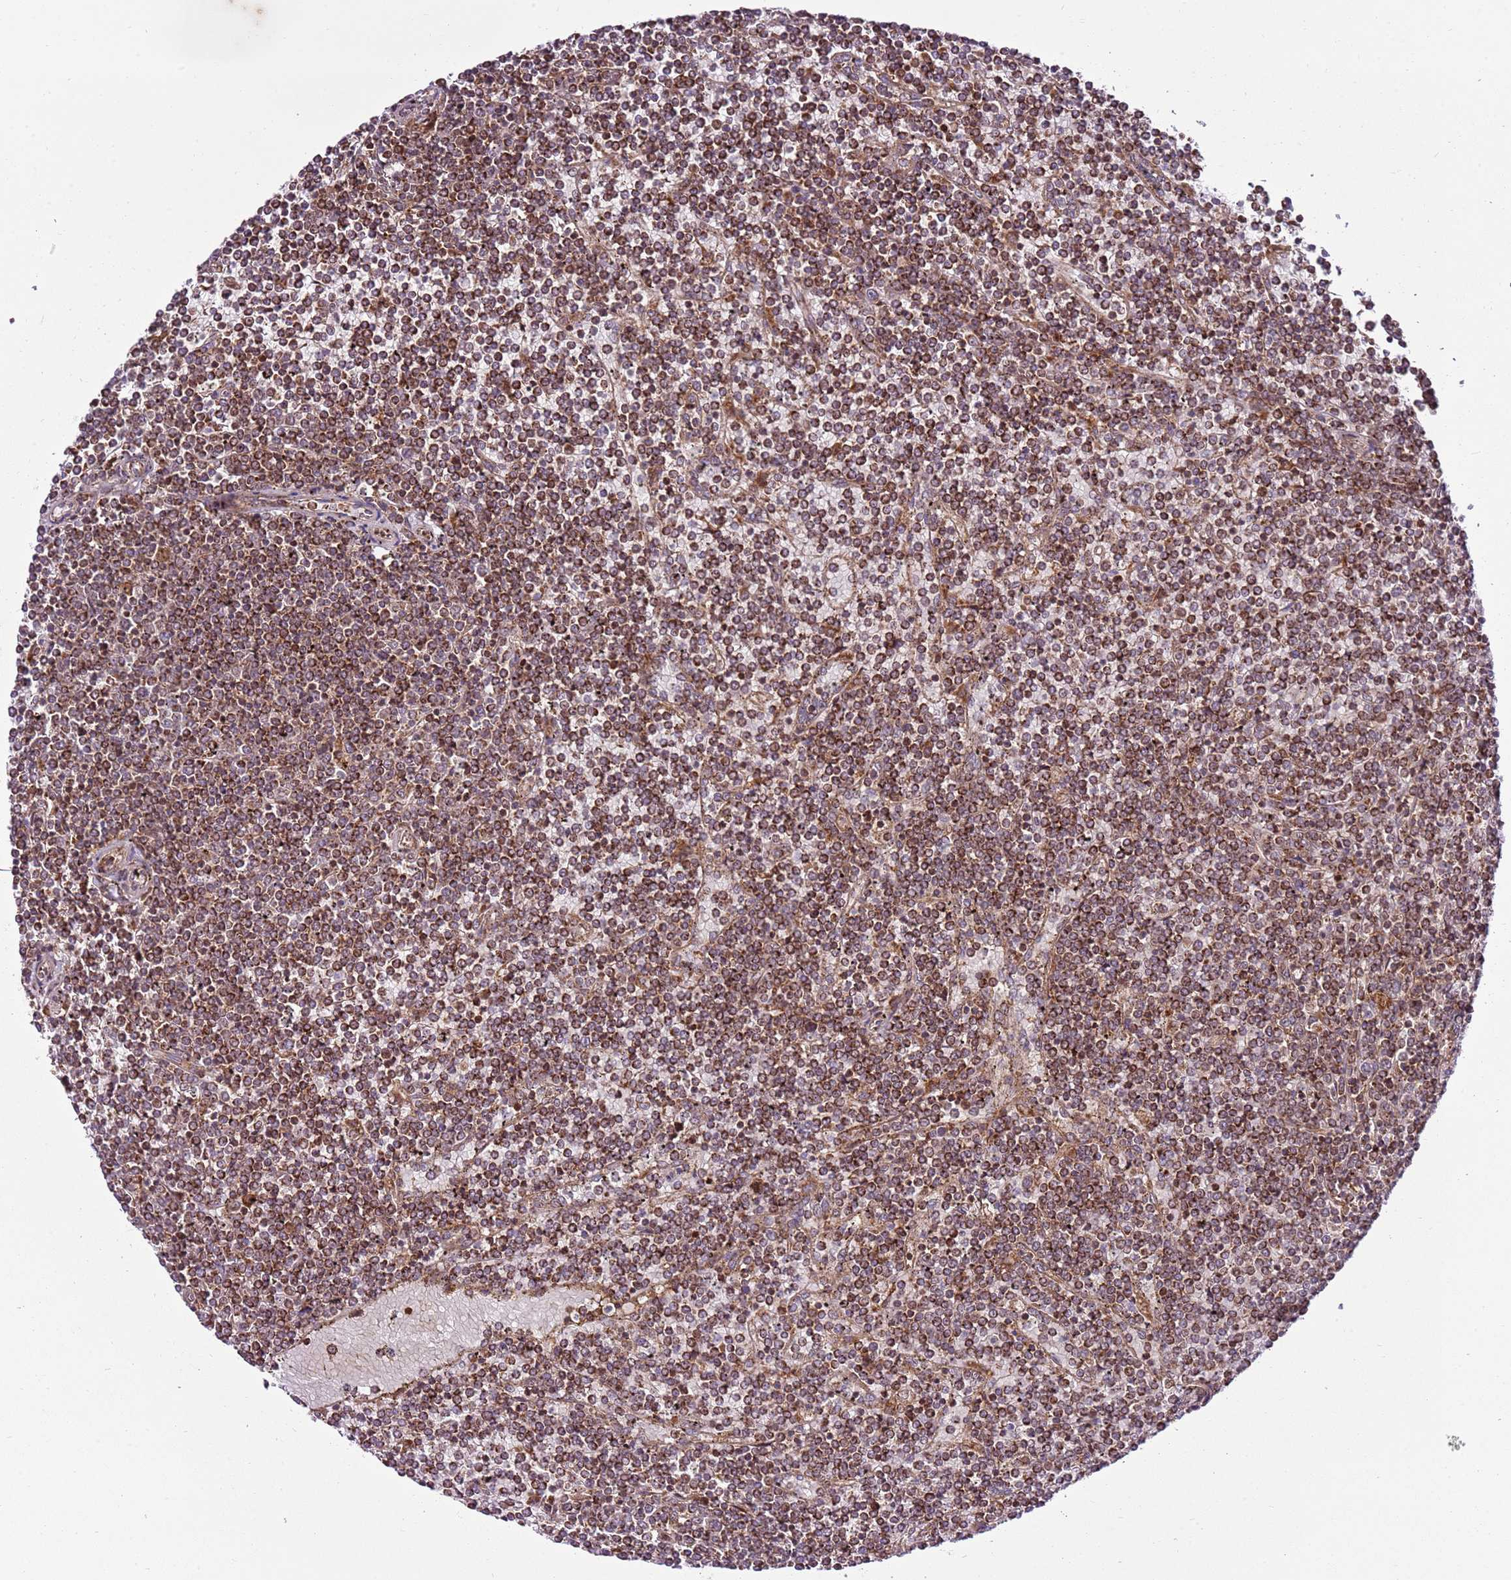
{"staining": {"intensity": "strong", "quantity": ">75%", "location": "cytoplasmic/membranous"}, "tissue": "lymphoma", "cell_type": "Tumor cells", "image_type": "cancer", "snomed": [{"axis": "morphology", "description": "Malignant lymphoma, non-Hodgkin's type, Low grade"}, {"axis": "topography", "description": "Spleen"}], "caption": "A brown stain shows strong cytoplasmic/membranous positivity of a protein in lymphoma tumor cells.", "gene": "RASA3", "patient": {"sex": "female", "age": 19}}